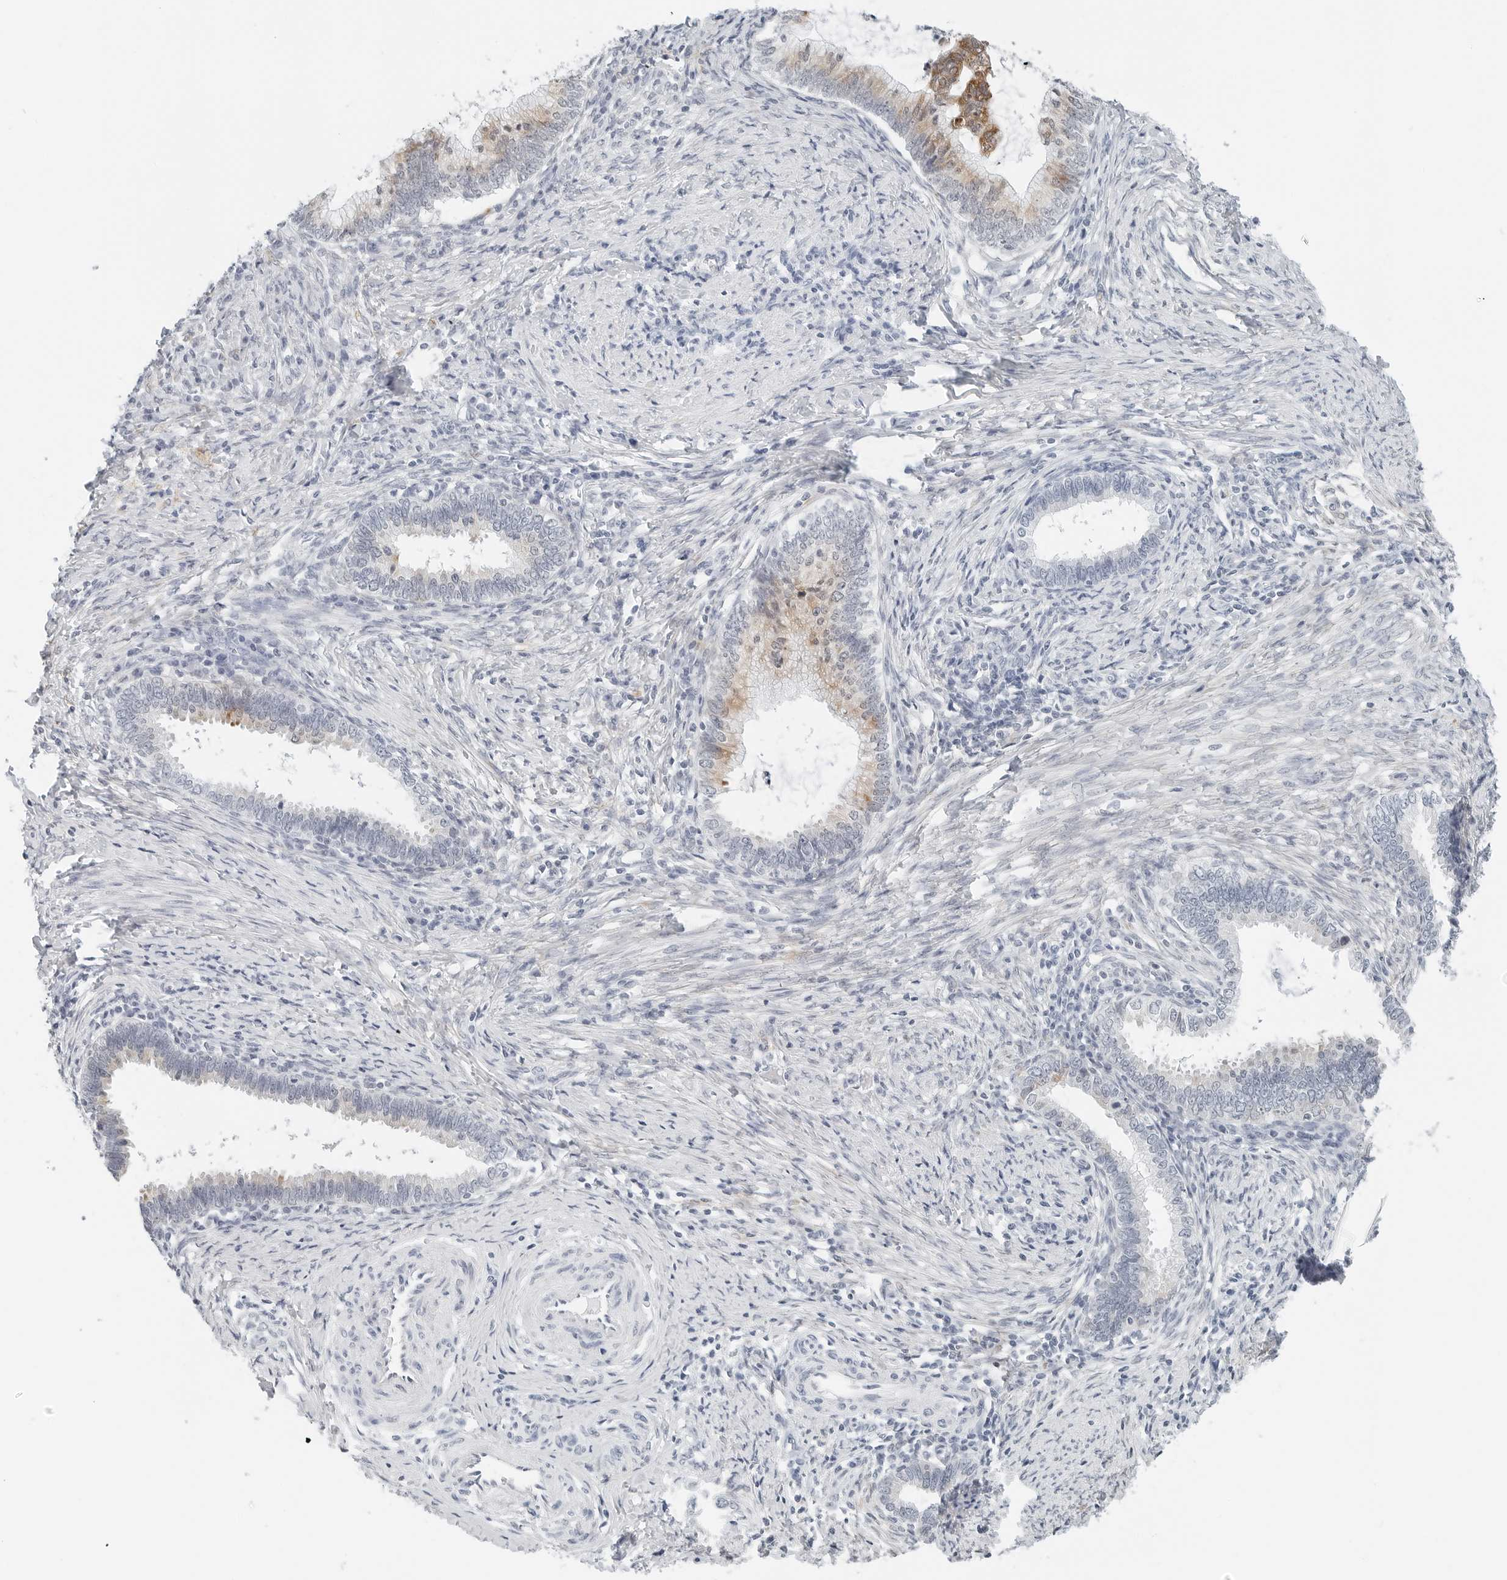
{"staining": {"intensity": "moderate", "quantity": "<25%", "location": "cytoplasmic/membranous"}, "tissue": "cervical cancer", "cell_type": "Tumor cells", "image_type": "cancer", "snomed": [{"axis": "morphology", "description": "Adenocarcinoma, NOS"}, {"axis": "topography", "description": "Cervix"}], "caption": "This is an image of IHC staining of cervical cancer, which shows moderate expression in the cytoplasmic/membranous of tumor cells.", "gene": "P4HA2", "patient": {"sex": "female", "age": 36}}